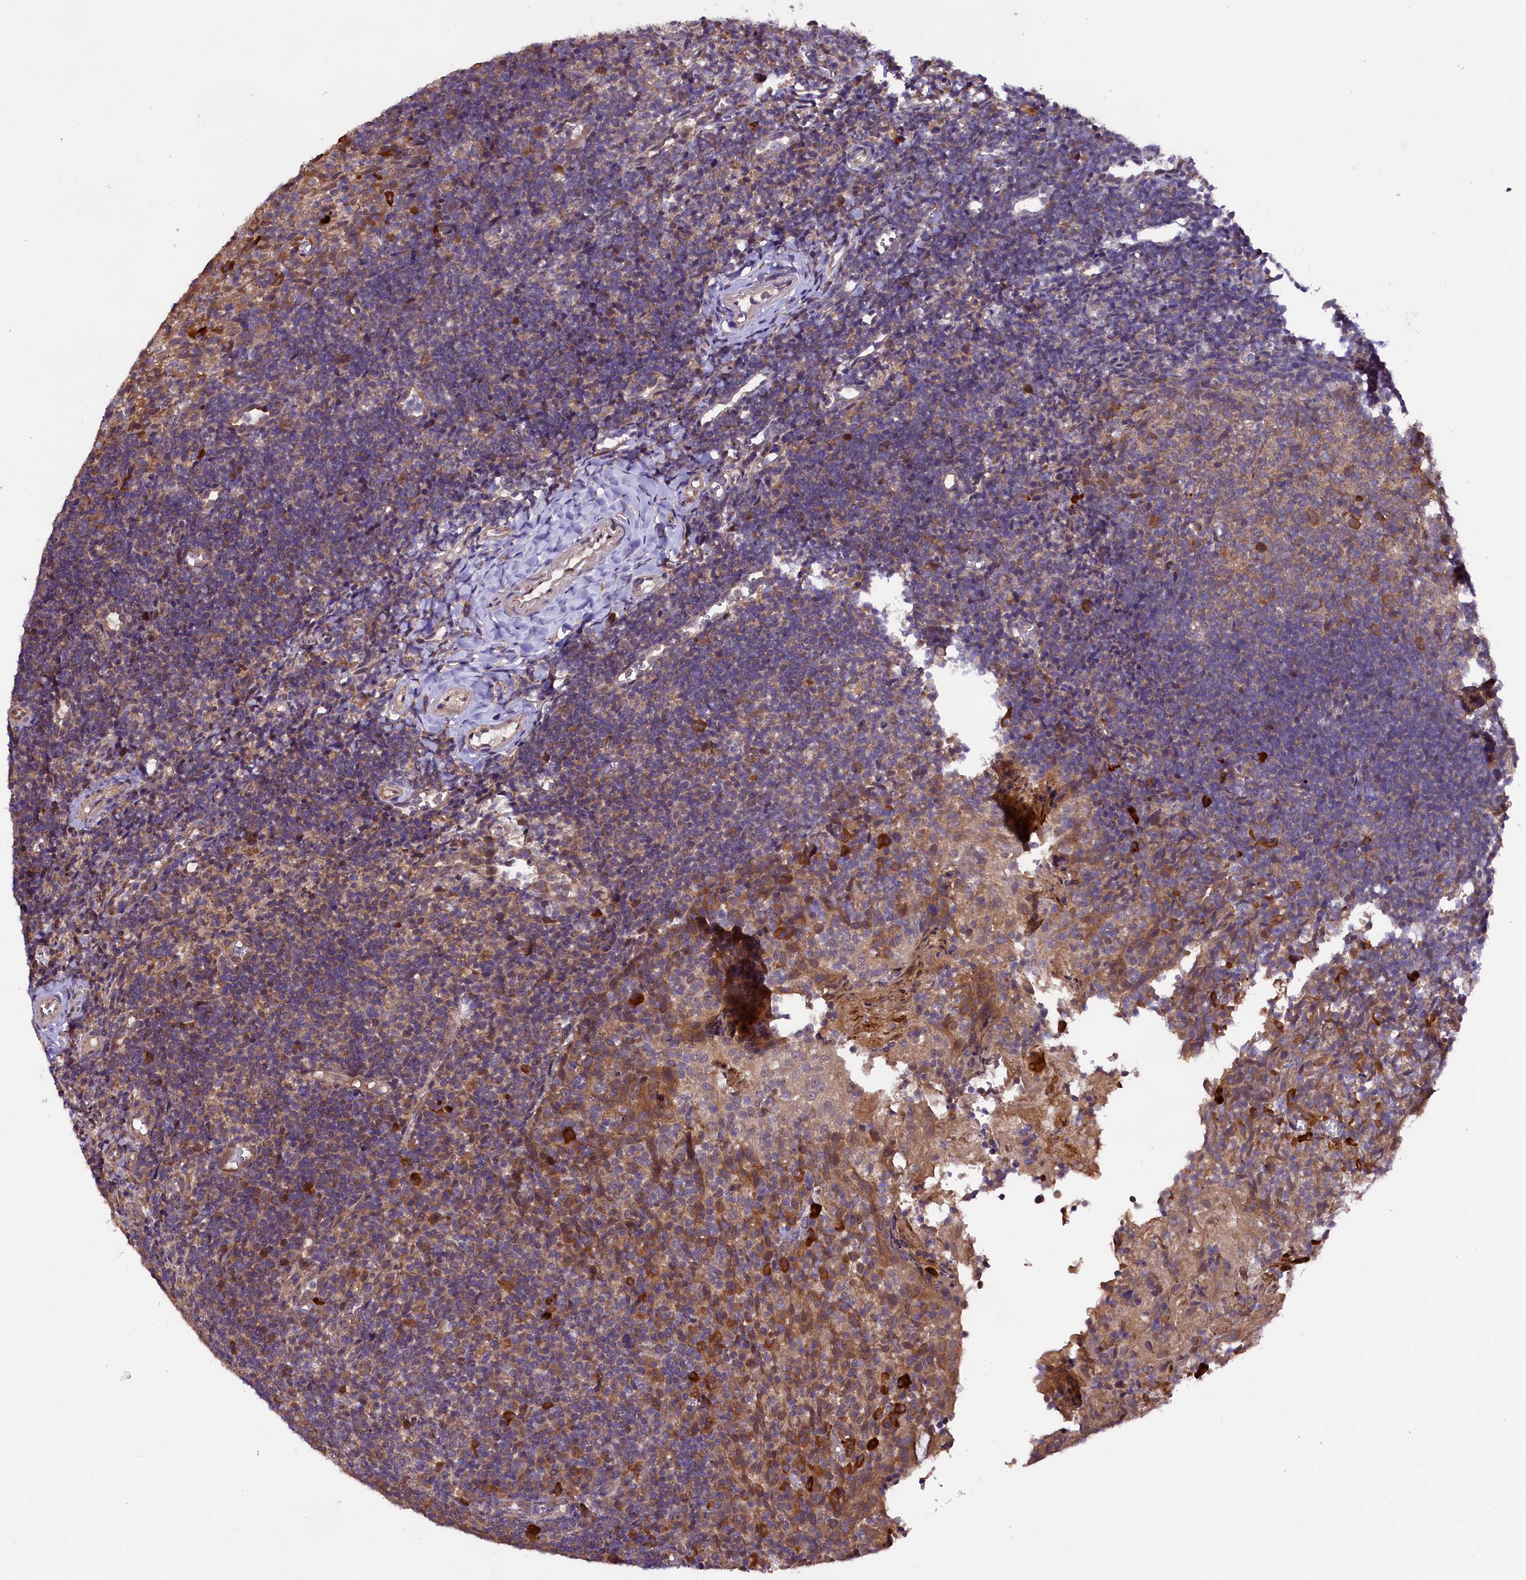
{"staining": {"intensity": "moderate", "quantity": ">75%", "location": "cytoplasmic/membranous"}, "tissue": "tonsil", "cell_type": "Germinal center cells", "image_type": "normal", "snomed": [{"axis": "morphology", "description": "Normal tissue, NOS"}, {"axis": "topography", "description": "Tonsil"}], "caption": "Germinal center cells exhibit medium levels of moderate cytoplasmic/membranous staining in approximately >75% of cells in benign tonsil. (IHC, brightfield microscopy, high magnification).", "gene": "DOHH", "patient": {"sex": "female", "age": 10}}